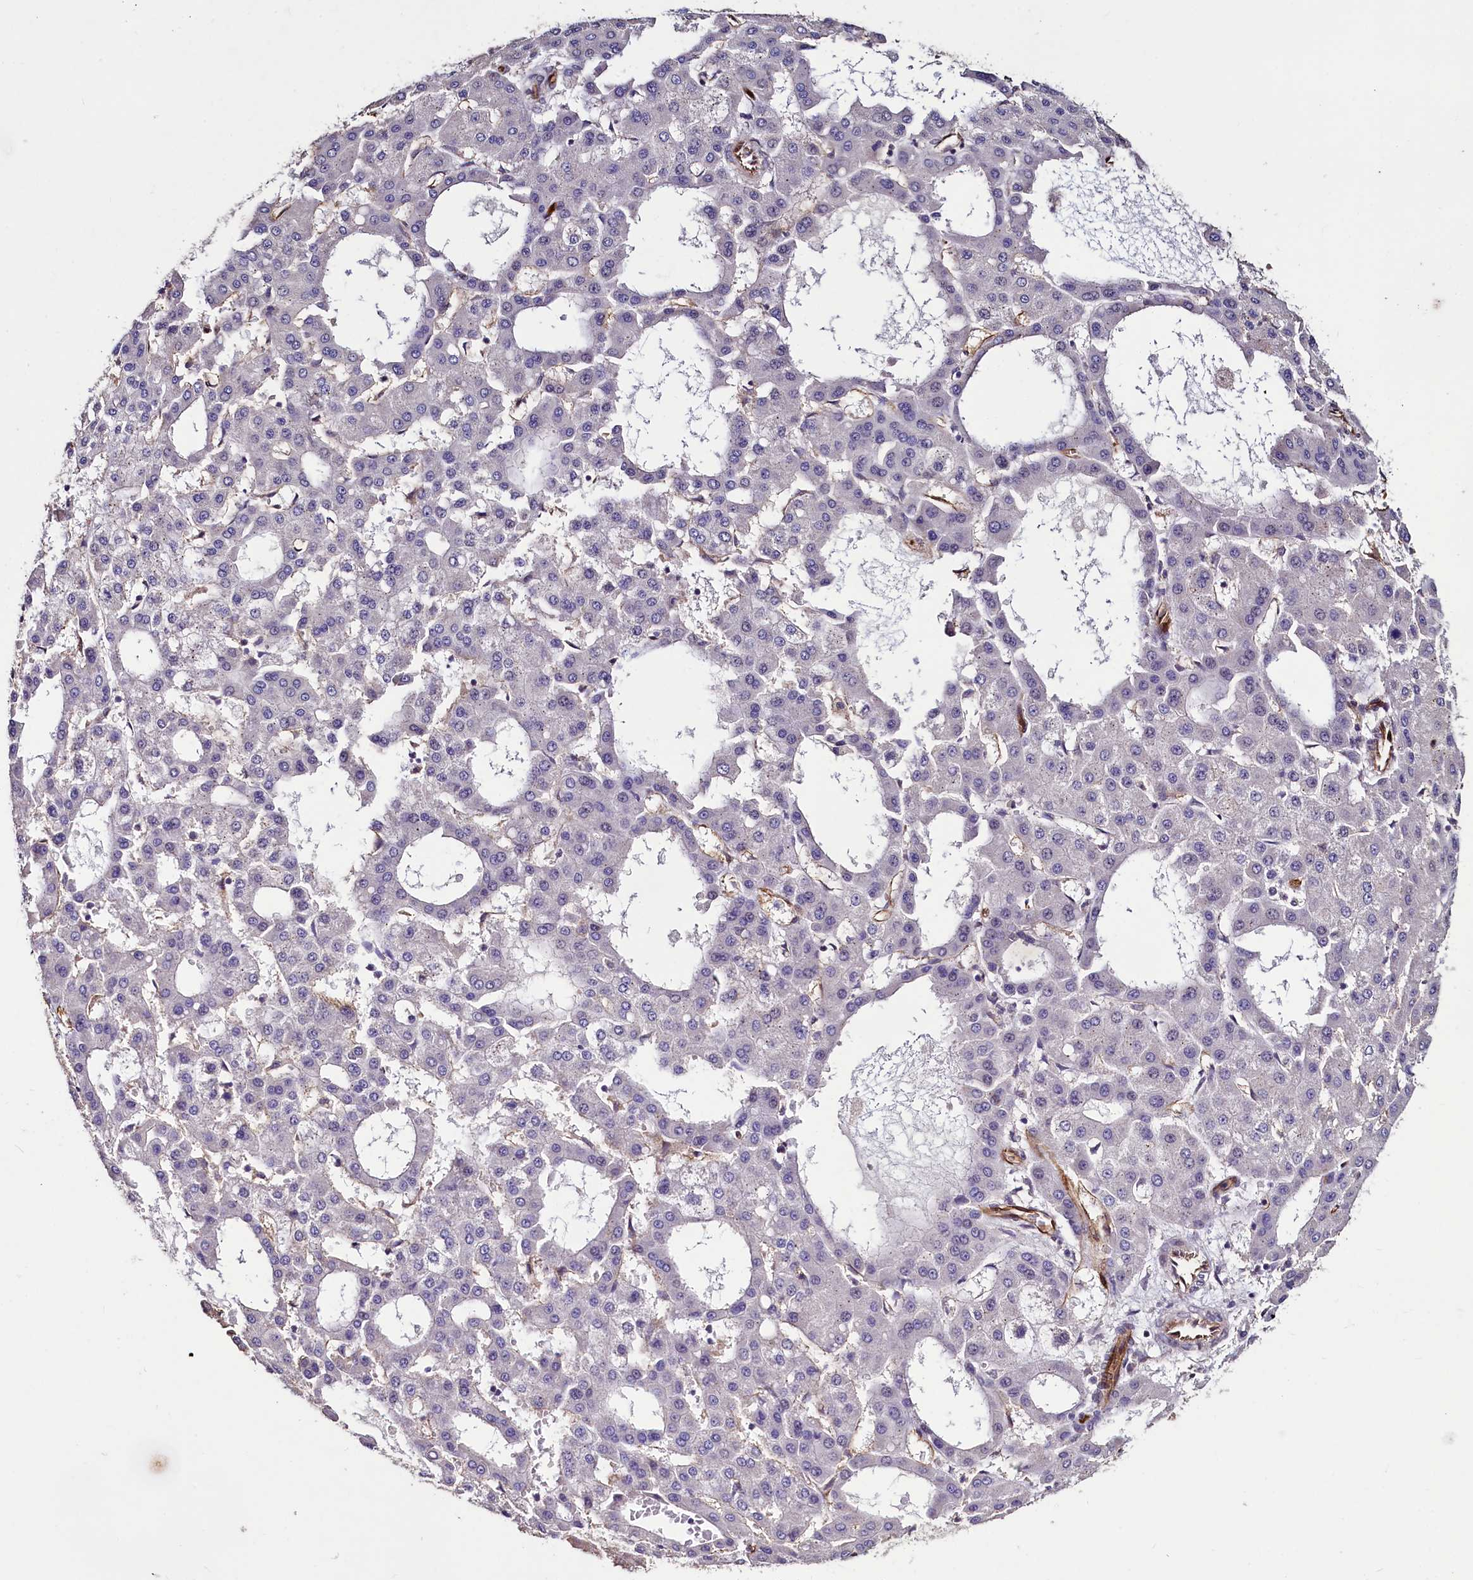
{"staining": {"intensity": "negative", "quantity": "none", "location": "none"}, "tissue": "liver cancer", "cell_type": "Tumor cells", "image_type": "cancer", "snomed": [{"axis": "morphology", "description": "Carcinoma, Hepatocellular, NOS"}, {"axis": "topography", "description": "Liver"}], "caption": "The IHC histopathology image has no significant staining in tumor cells of liver hepatocellular carcinoma tissue.", "gene": "PALM", "patient": {"sex": "male", "age": 47}}